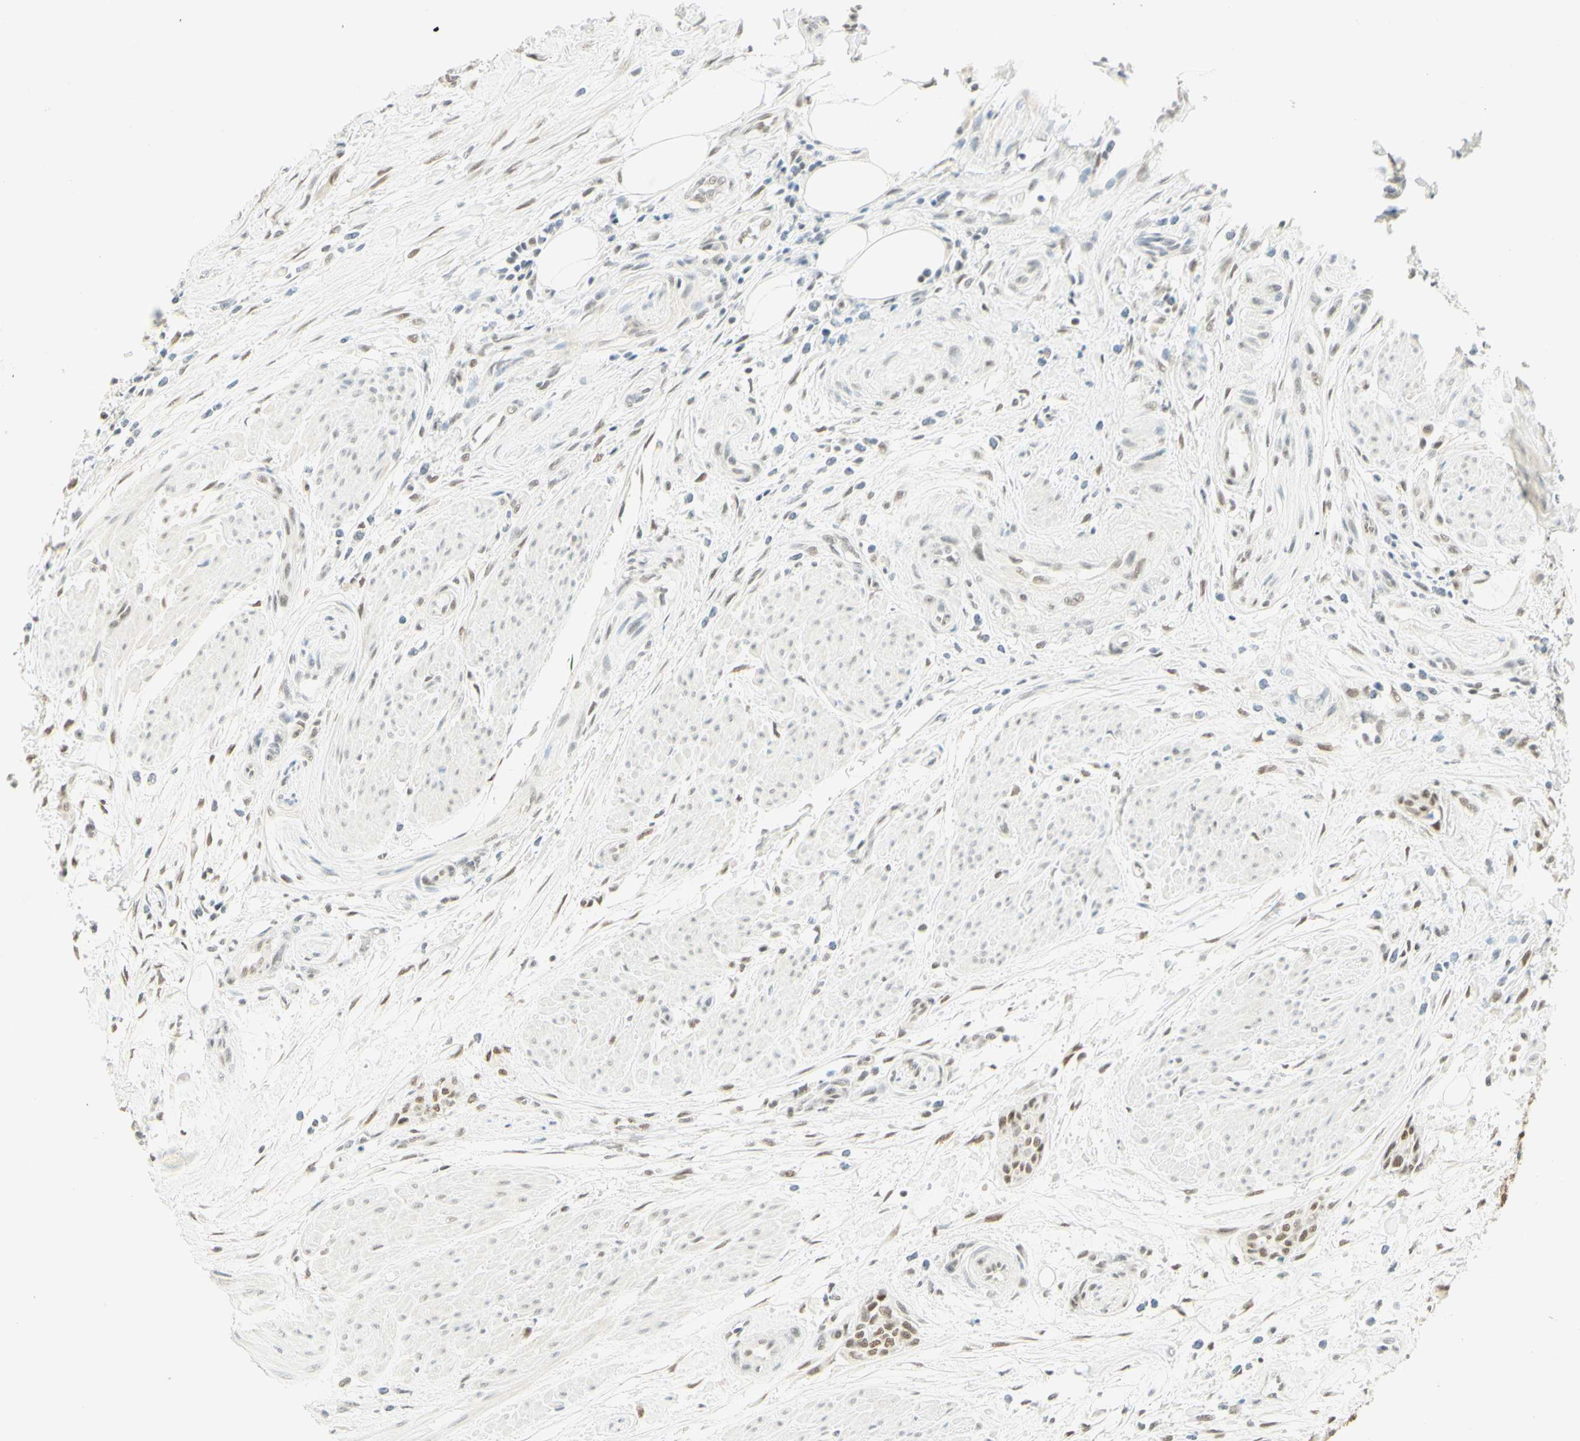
{"staining": {"intensity": "weak", "quantity": ">75%", "location": "nuclear"}, "tissue": "urothelial cancer", "cell_type": "Tumor cells", "image_type": "cancer", "snomed": [{"axis": "morphology", "description": "Urothelial carcinoma, High grade"}, {"axis": "topography", "description": "Urinary bladder"}], "caption": "High-magnification brightfield microscopy of urothelial carcinoma (high-grade) stained with DAB (3,3'-diaminobenzidine) (brown) and counterstained with hematoxylin (blue). tumor cells exhibit weak nuclear expression is present in about>75% of cells.", "gene": "PMS2", "patient": {"sex": "male", "age": 35}}